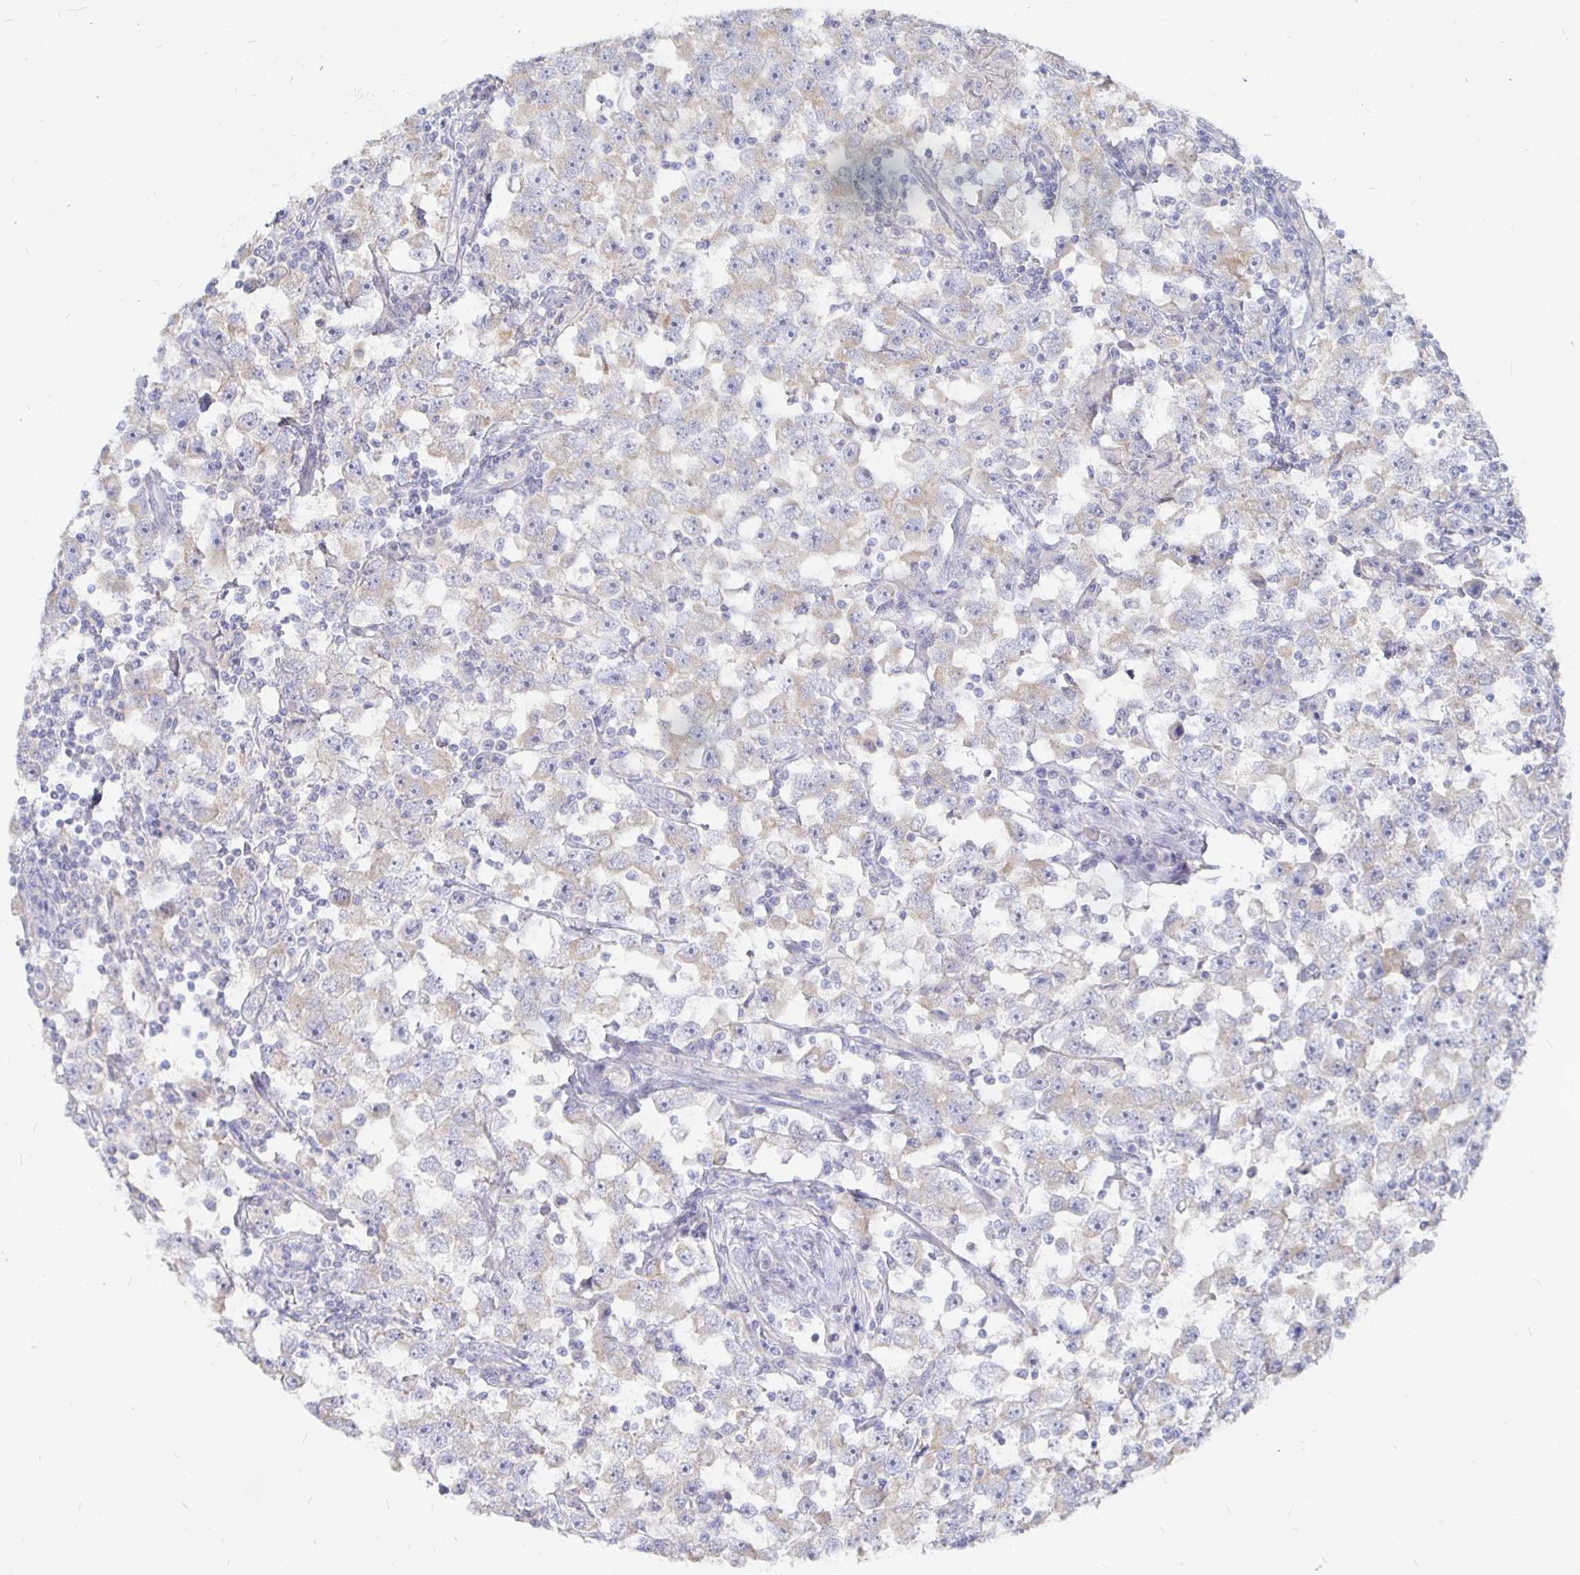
{"staining": {"intensity": "negative", "quantity": "none", "location": "none"}, "tissue": "testis cancer", "cell_type": "Tumor cells", "image_type": "cancer", "snomed": [{"axis": "morphology", "description": "Seminoma, NOS"}, {"axis": "topography", "description": "Testis"}], "caption": "Tumor cells show no significant protein staining in testis cancer.", "gene": "COX16", "patient": {"sex": "male", "age": 33}}